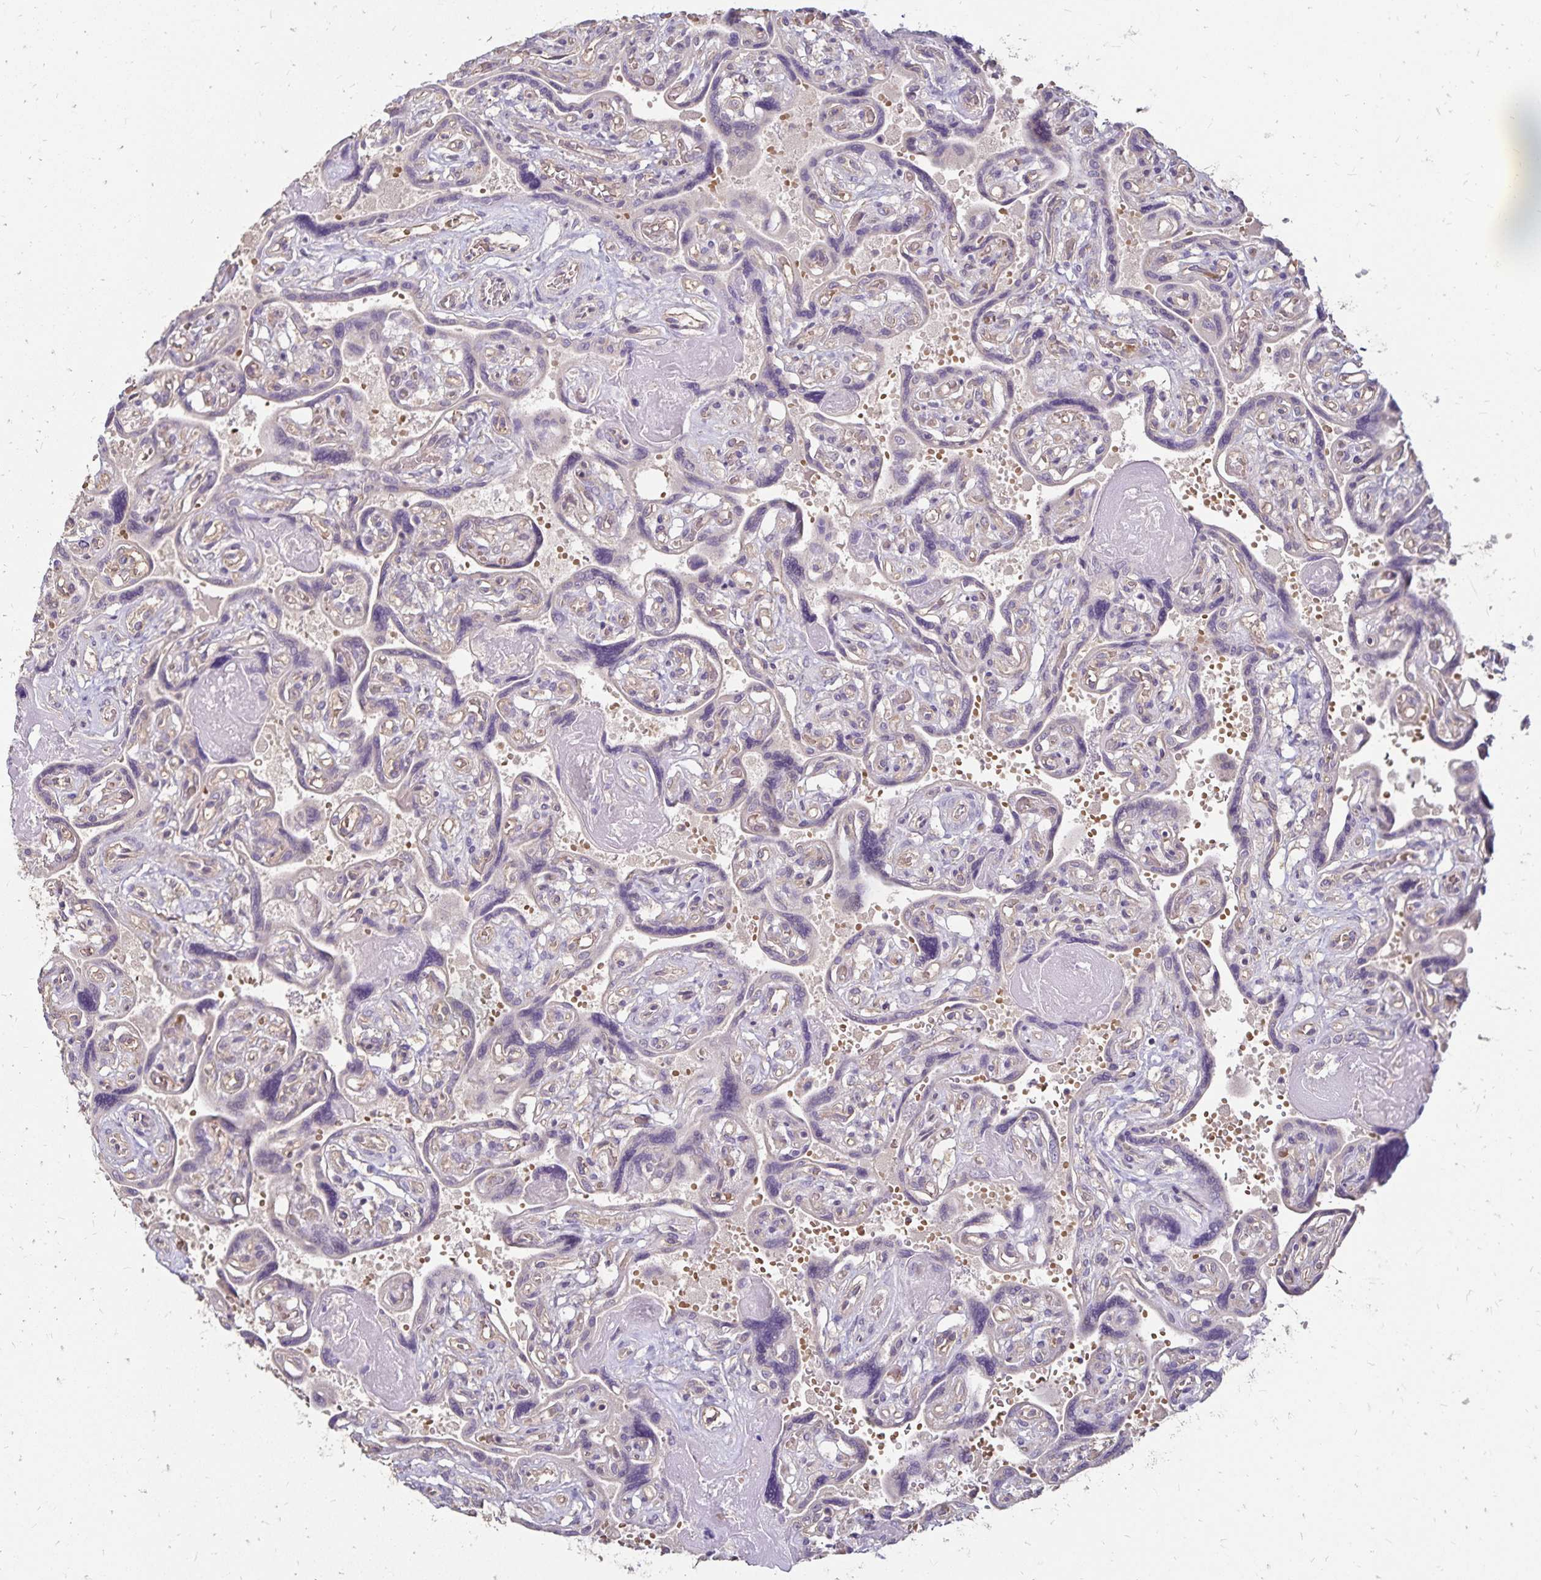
{"staining": {"intensity": "weak", "quantity": "25%-75%", "location": "cytoplasmic/membranous"}, "tissue": "placenta", "cell_type": "Decidual cells", "image_type": "normal", "snomed": [{"axis": "morphology", "description": "Normal tissue, NOS"}, {"axis": "topography", "description": "Placenta"}], "caption": "Immunohistochemistry (IHC) (DAB (3,3'-diaminobenzidine)) staining of normal placenta demonstrates weak cytoplasmic/membranous protein staining in about 25%-75% of decidual cells. (DAB IHC, brown staining for protein, blue staining for nuclei).", "gene": "EMC10", "patient": {"sex": "female", "age": 32}}